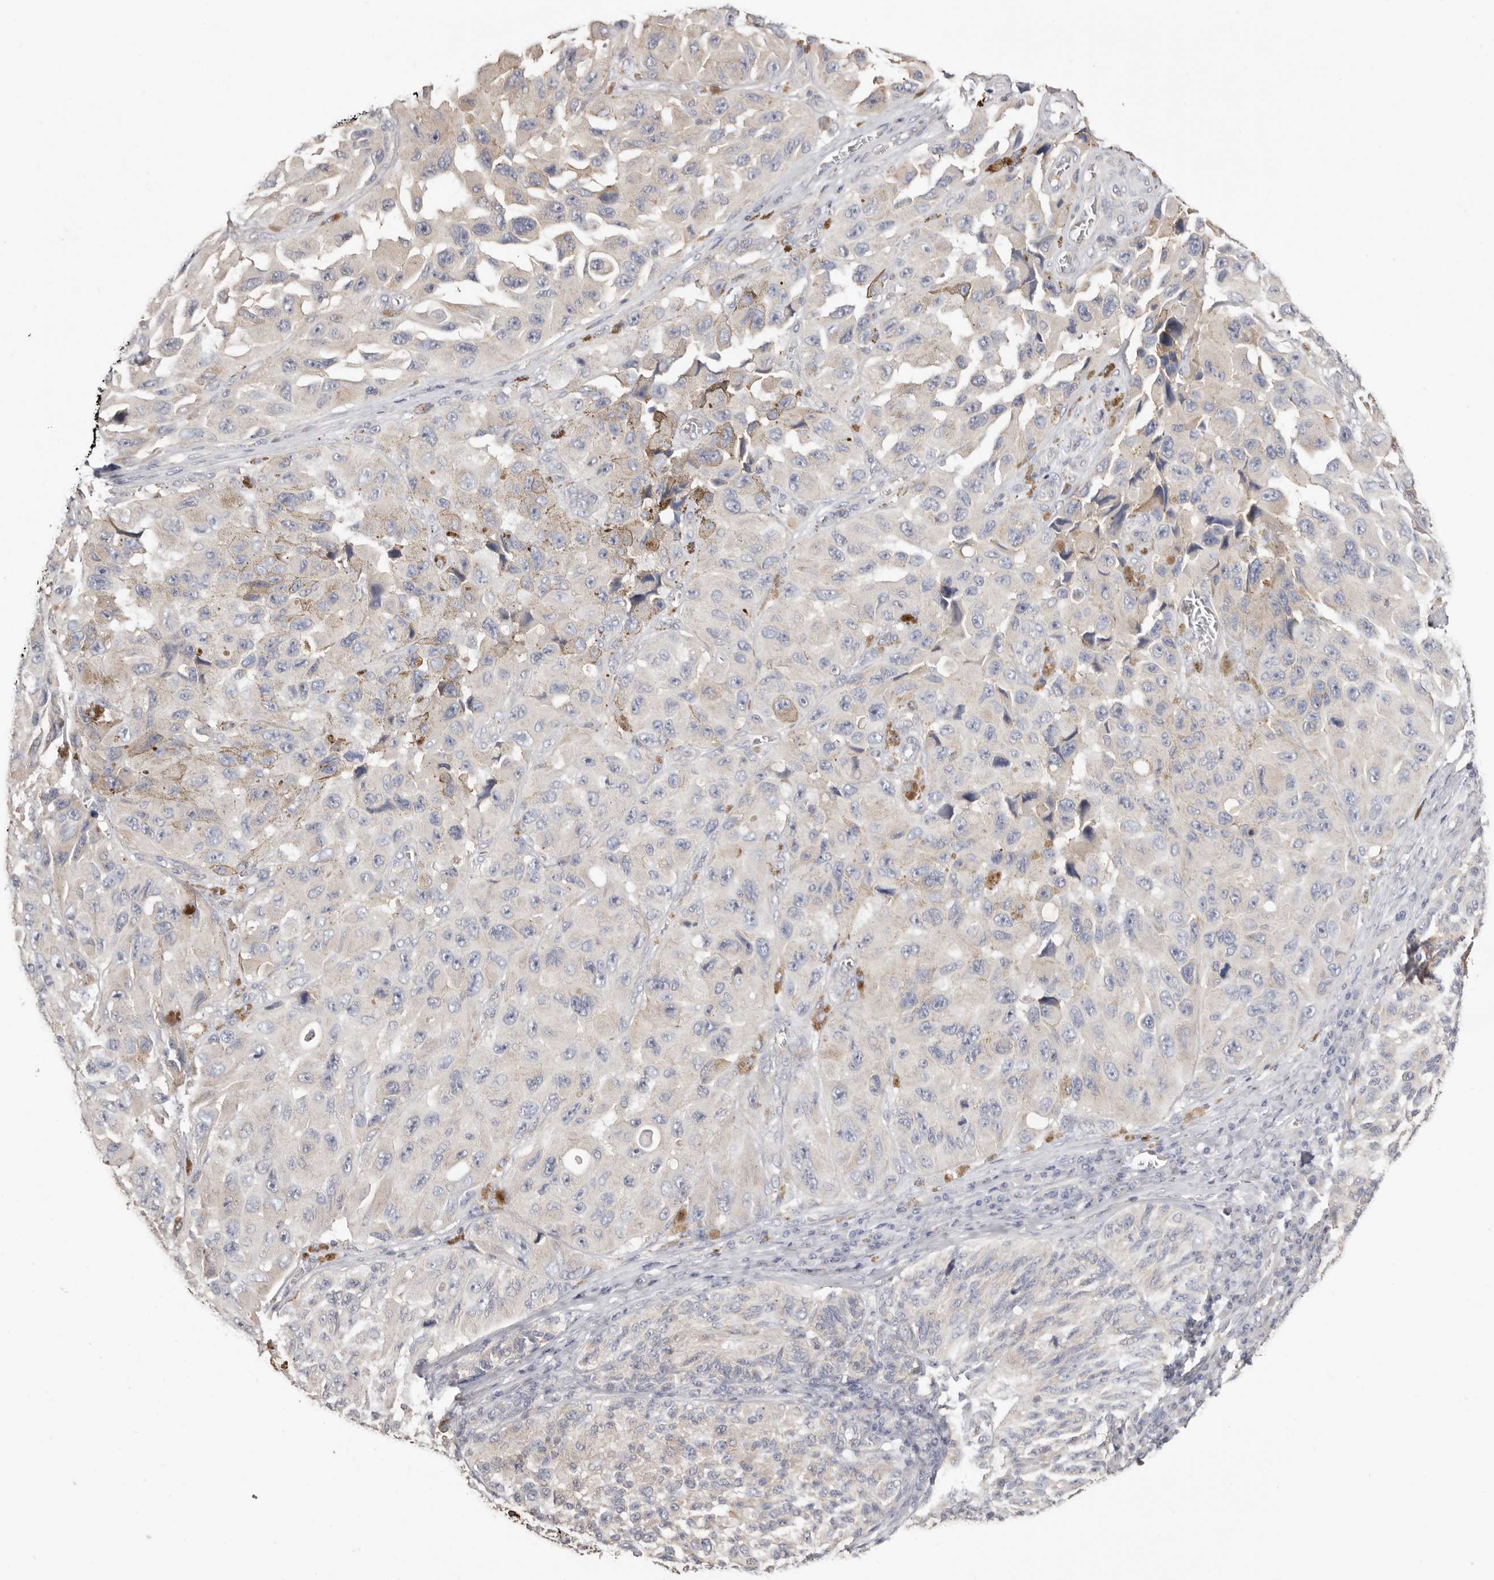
{"staining": {"intensity": "weak", "quantity": "25%-75%", "location": "cytoplasmic/membranous"}, "tissue": "melanoma", "cell_type": "Tumor cells", "image_type": "cancer", "snomed": [{"axis": "morphology", "description": "Malignant melanoma, NOS"}, {"axis": "topography", "description": "Skin"}], "caption": "The immunohistochemical stain shows weak cytoplasmic/membranous staining in tumor cells of melanoma tissue. (brown staining indicates protein expression, while blue staining denotes nuclei).", "gene": "S100A14", "patient": {"sex": "female", "age": 73}}